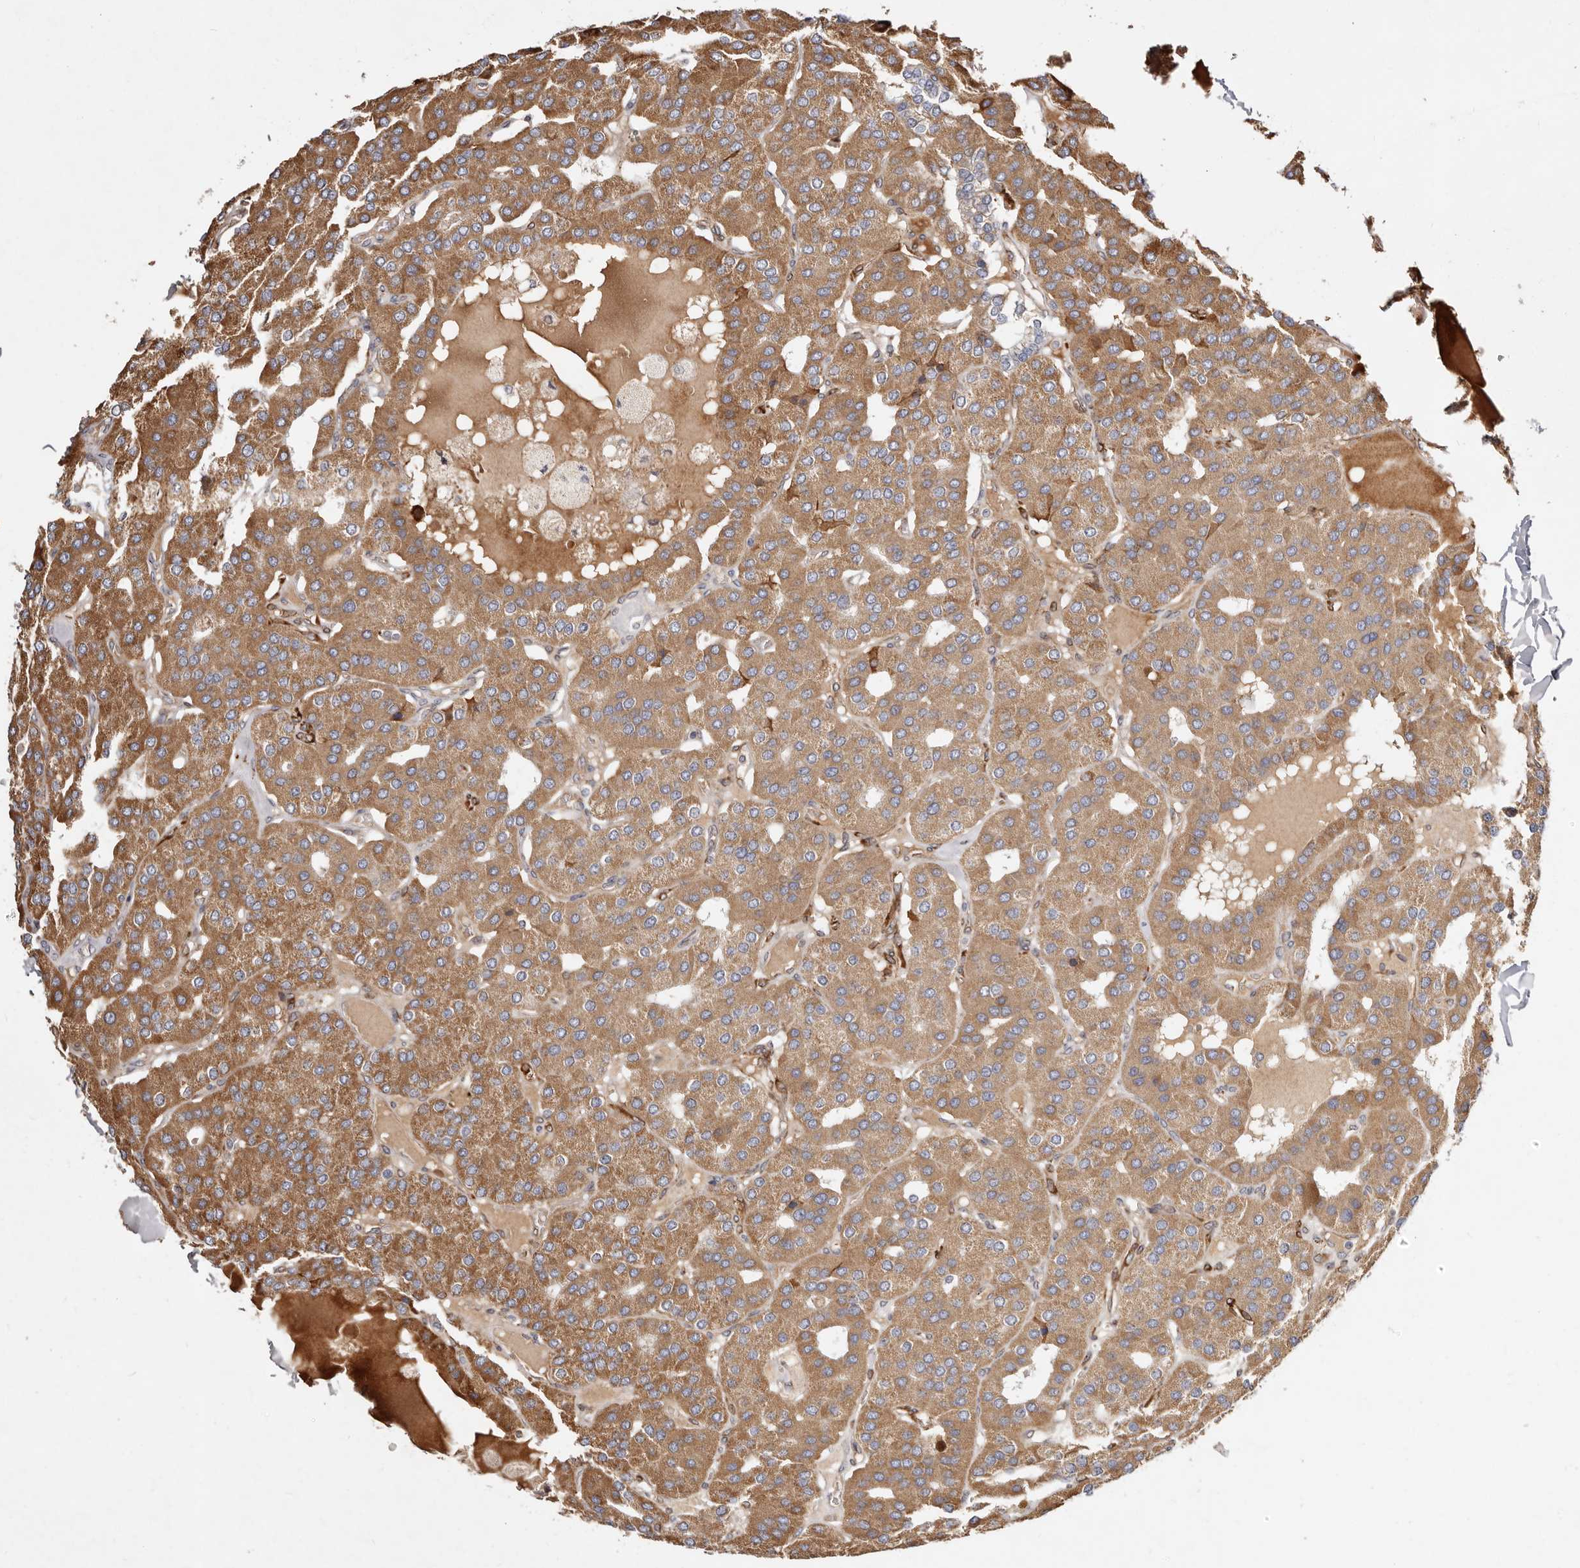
{"staining": {"intensity": "moderate", "quantity": ">75%", "location": "cytoplasmic/membranous"}, "tissue": "parathyroid gland", "cell_type": "Glandular cells", "image_type": "normal", "snomed": [{"axis": "morphology", "description": "Normal tissue, NOS"}, {"axis": "morphology", "description": "Adenoma, NOS"}, {"axis": "topography", "description": "Parathyroid gland"}], "caption": "Immunohistochemistry photomicrograph of normal human parathyroid gland stained for a protein (brown), which displays medium levels of moderate cytoplasmic/membranous staining in about >75% of glandular cells.", "gene": "SERPINH1", "patient": {"sex": "female", "age": 86}}